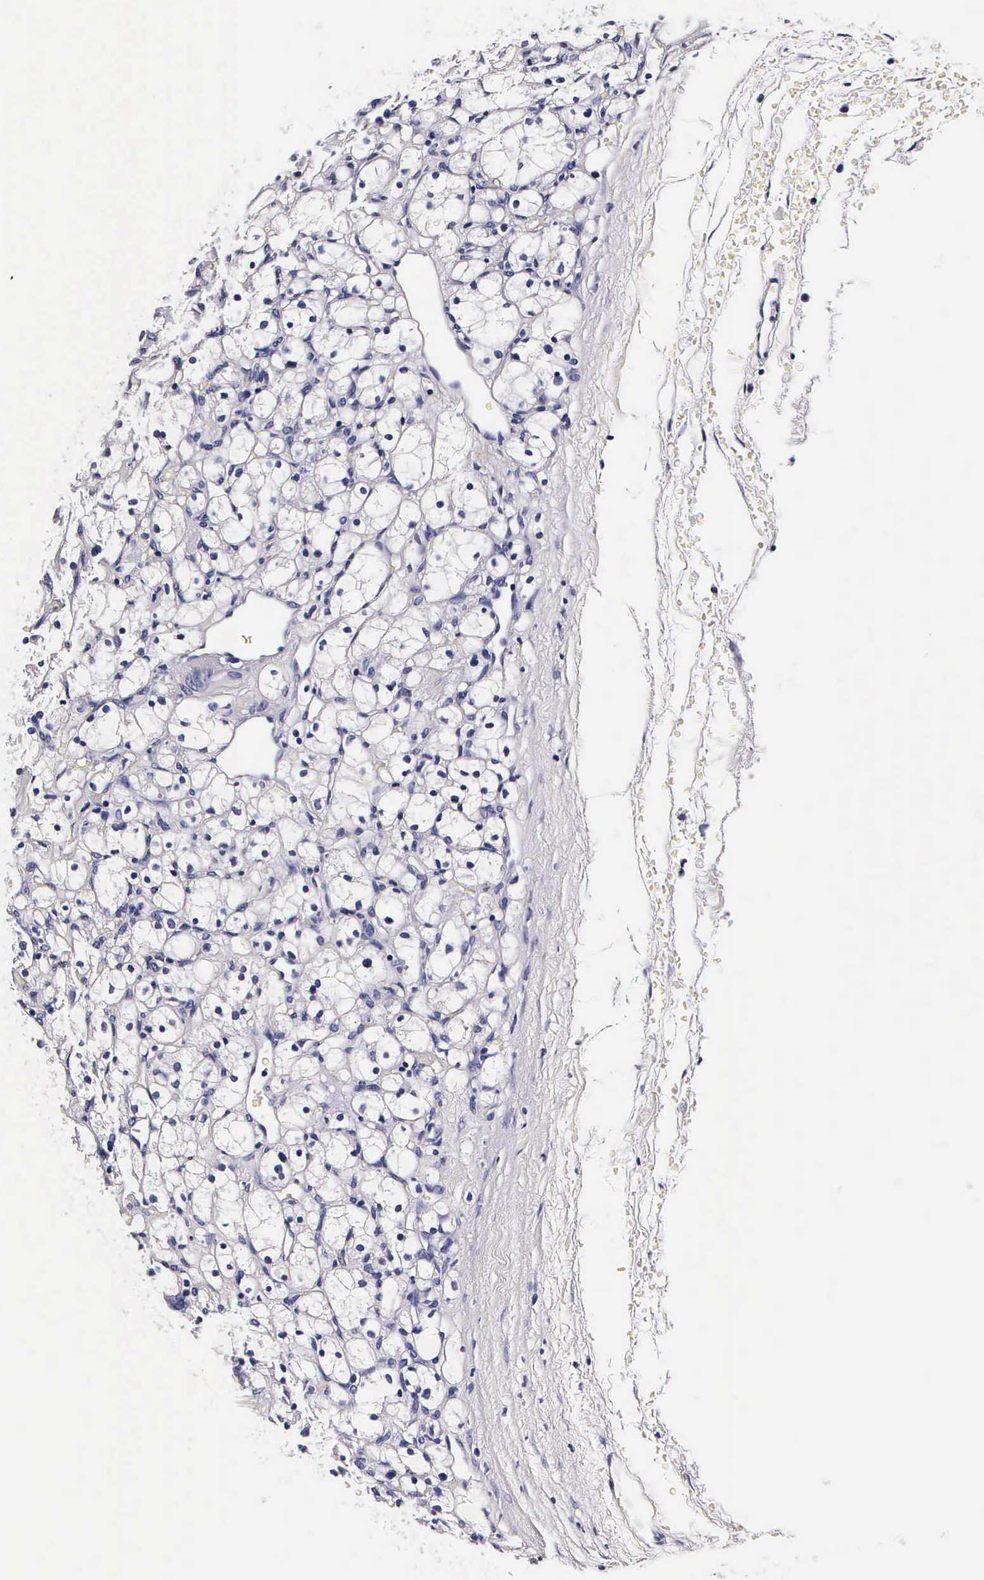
{"staining": {"intensity": "negative", "quantity": "none", "location": "none"}, "tissue": "renal cancer", "cell_type": "Tumor cells", "image_type": "cancer", "snomed": [{"axis": "morphology", "description": "Adenocarcinoma, NOS"}, {"axis": "topography", "description": "Kidney"}], "caption": "Photomicrograph shows no significant protein positivity in tumor cells of adenocarcinoma (renal). Brightfield microscopy of IHC stained with DAB (brown) and hematoxylin (blue), captured at high magnification.", "gene": "IAPP", "patient": {"sex": "female", "age": 83}}